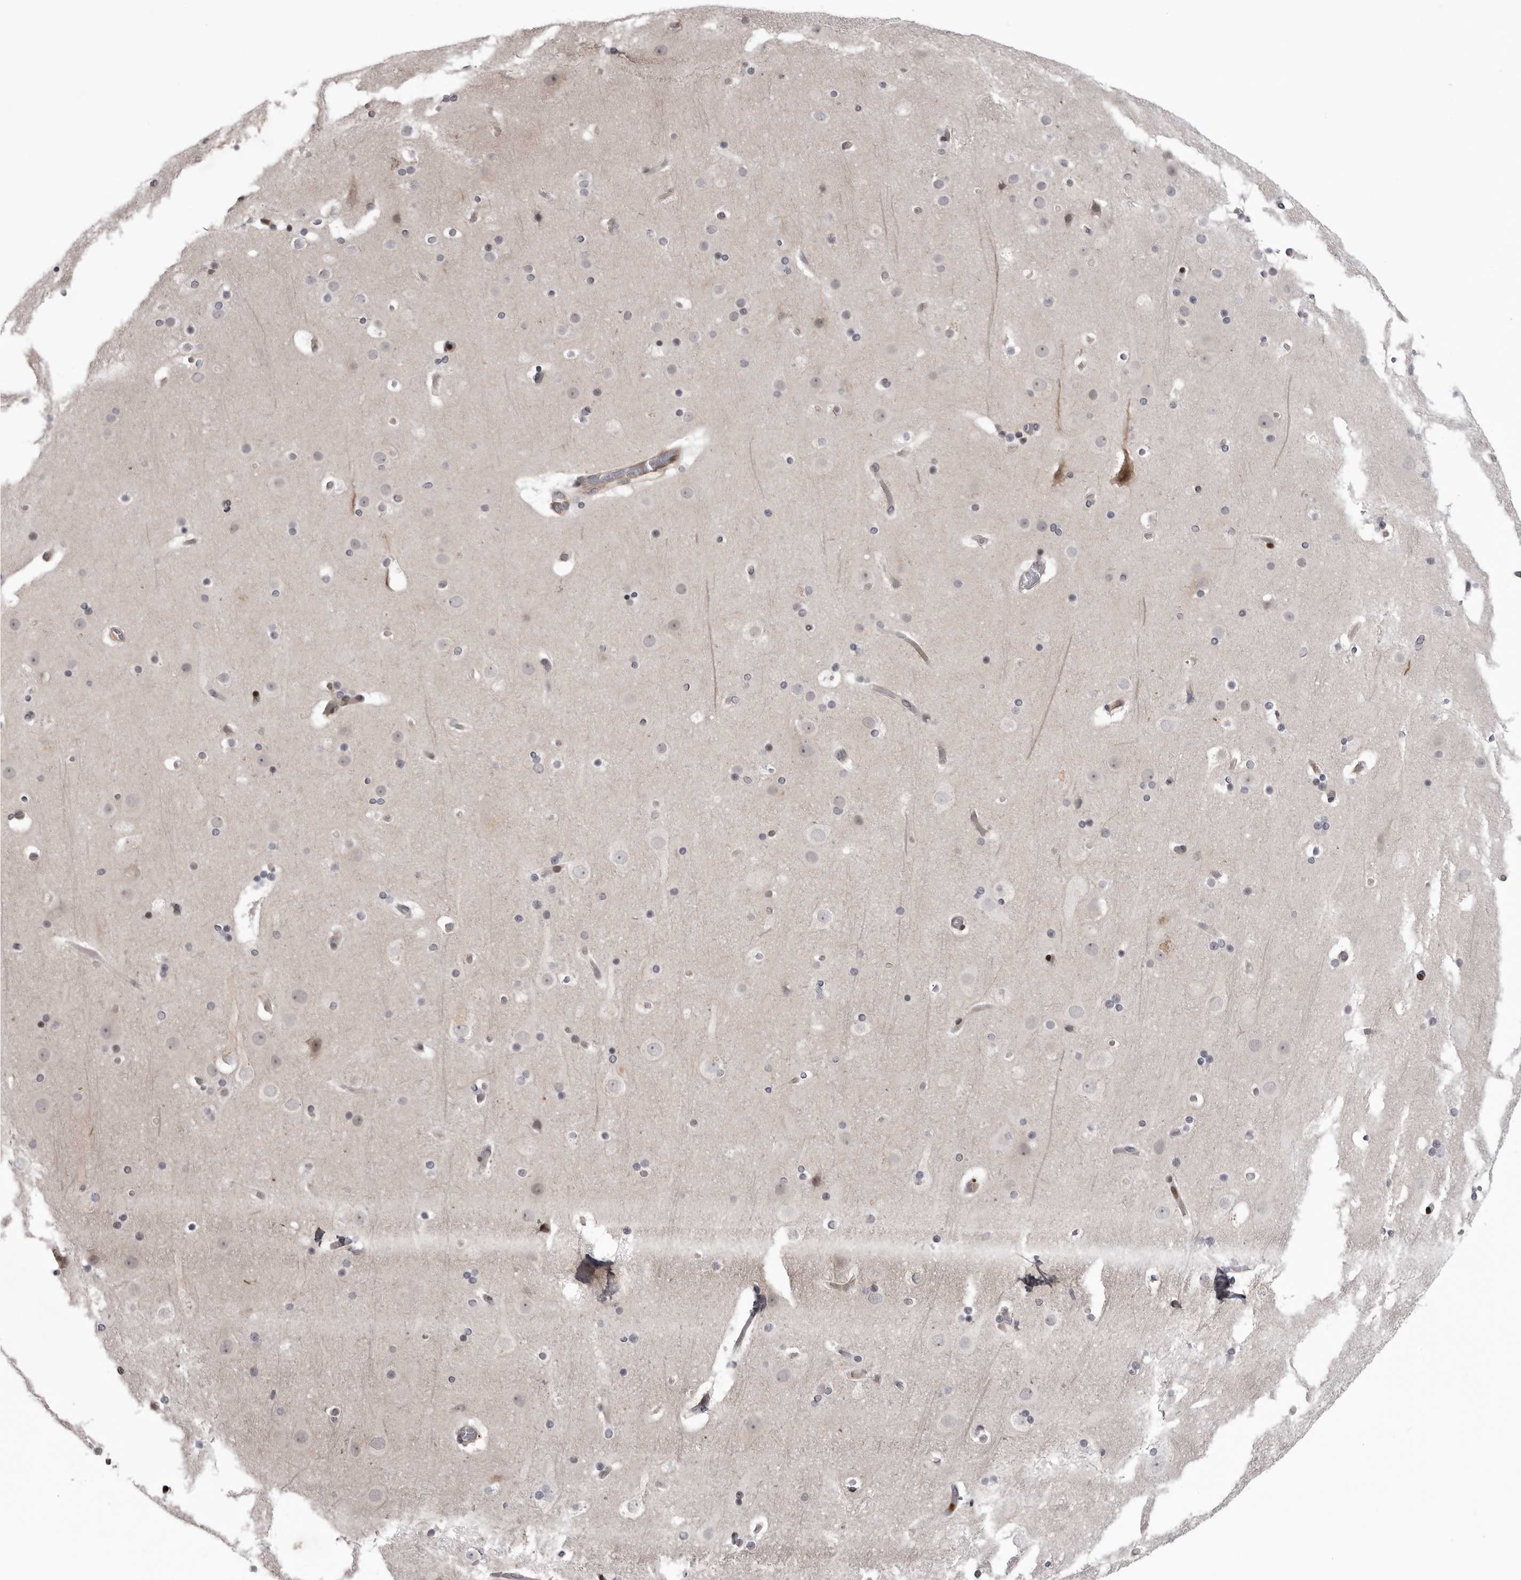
{"staining": {"intensity": "negative", "quantity": "none", "location": "none"}, "tissue": "cerebral cortex", "cell_type": "Endothelial cells", "image_type": "normal", "snomed": [{"axis": "morphology", "description": "Normal tissue, NOS"}, {"axis": "topography", "description": "Cerebral cortex"}], "caption": "This is a histopathology image of IHC staining of unremarkable cerebral cortex, which shows no expression in endothelial cells. Brightfield microscopy of IHC stained with DAB (brown) and hematoxylin (blue), captured at high magnification.", "gene": "ABL1", "patient": {"sex": "male", "age": 57}}